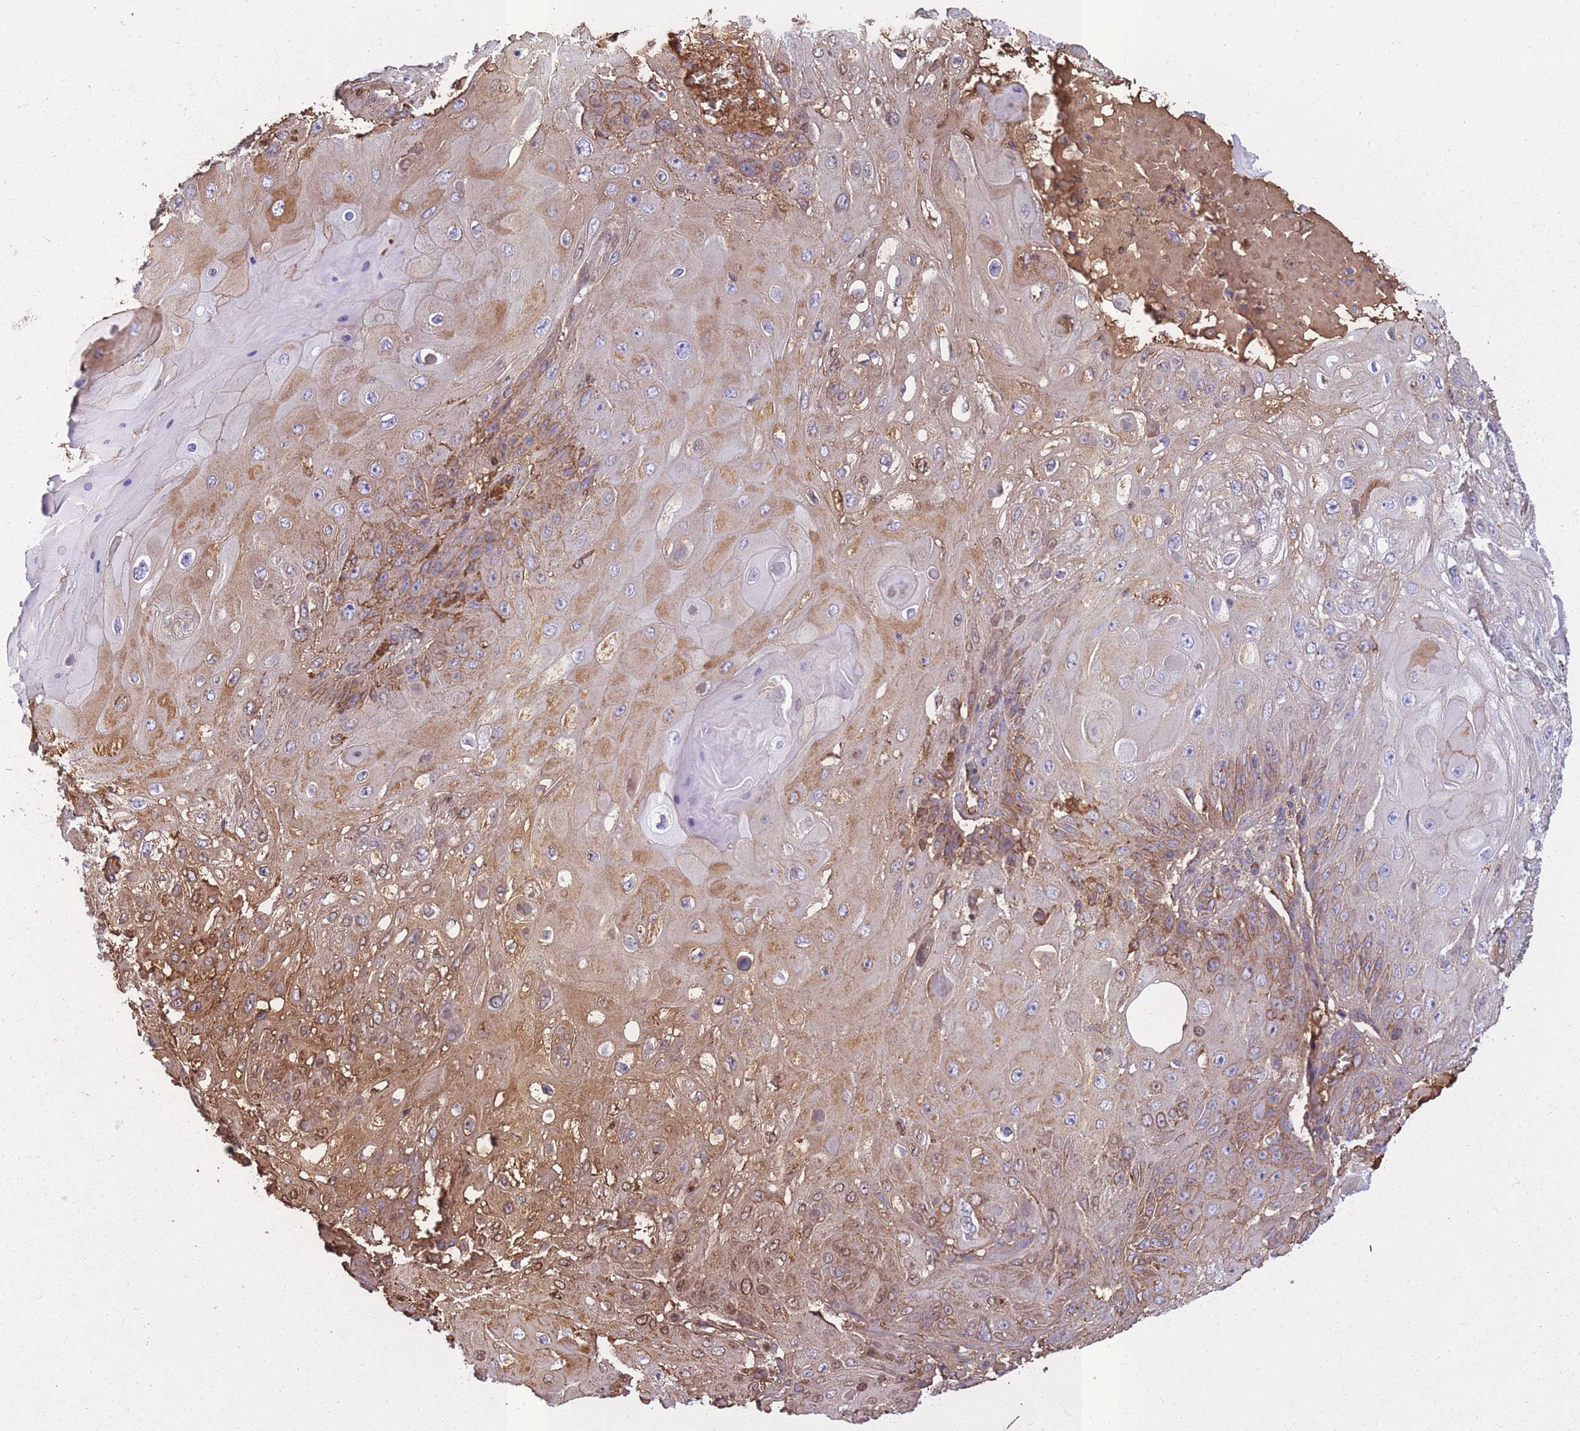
{"staining": {"intensity": "weak", "quantity": "25%-75%", "location": "cytoplasmic/membranous"}, "tissue": "skin cancer", "cell_type": "Tumor cells", "image_type": "cancer", "snomed": [{"axis": "morphology", "description": "Normal tissue, NOS"}, {"axis": "morphology", "description": "Squamous cell carcinoma, NOS"}, {"axis": "topography", "description": "Skin"}, {"axis": "topography", "description": "Cartilage tissue"}], "caption": "Immunohistochemistry of human squamous cell carcinoma (skin) exhibits low levels of weak cytoplasmic/membranous expression in approximately 25%-75% of tumor cells.", "gene": "KAT2A", "patient": {"sex": "female", "age": 79}}